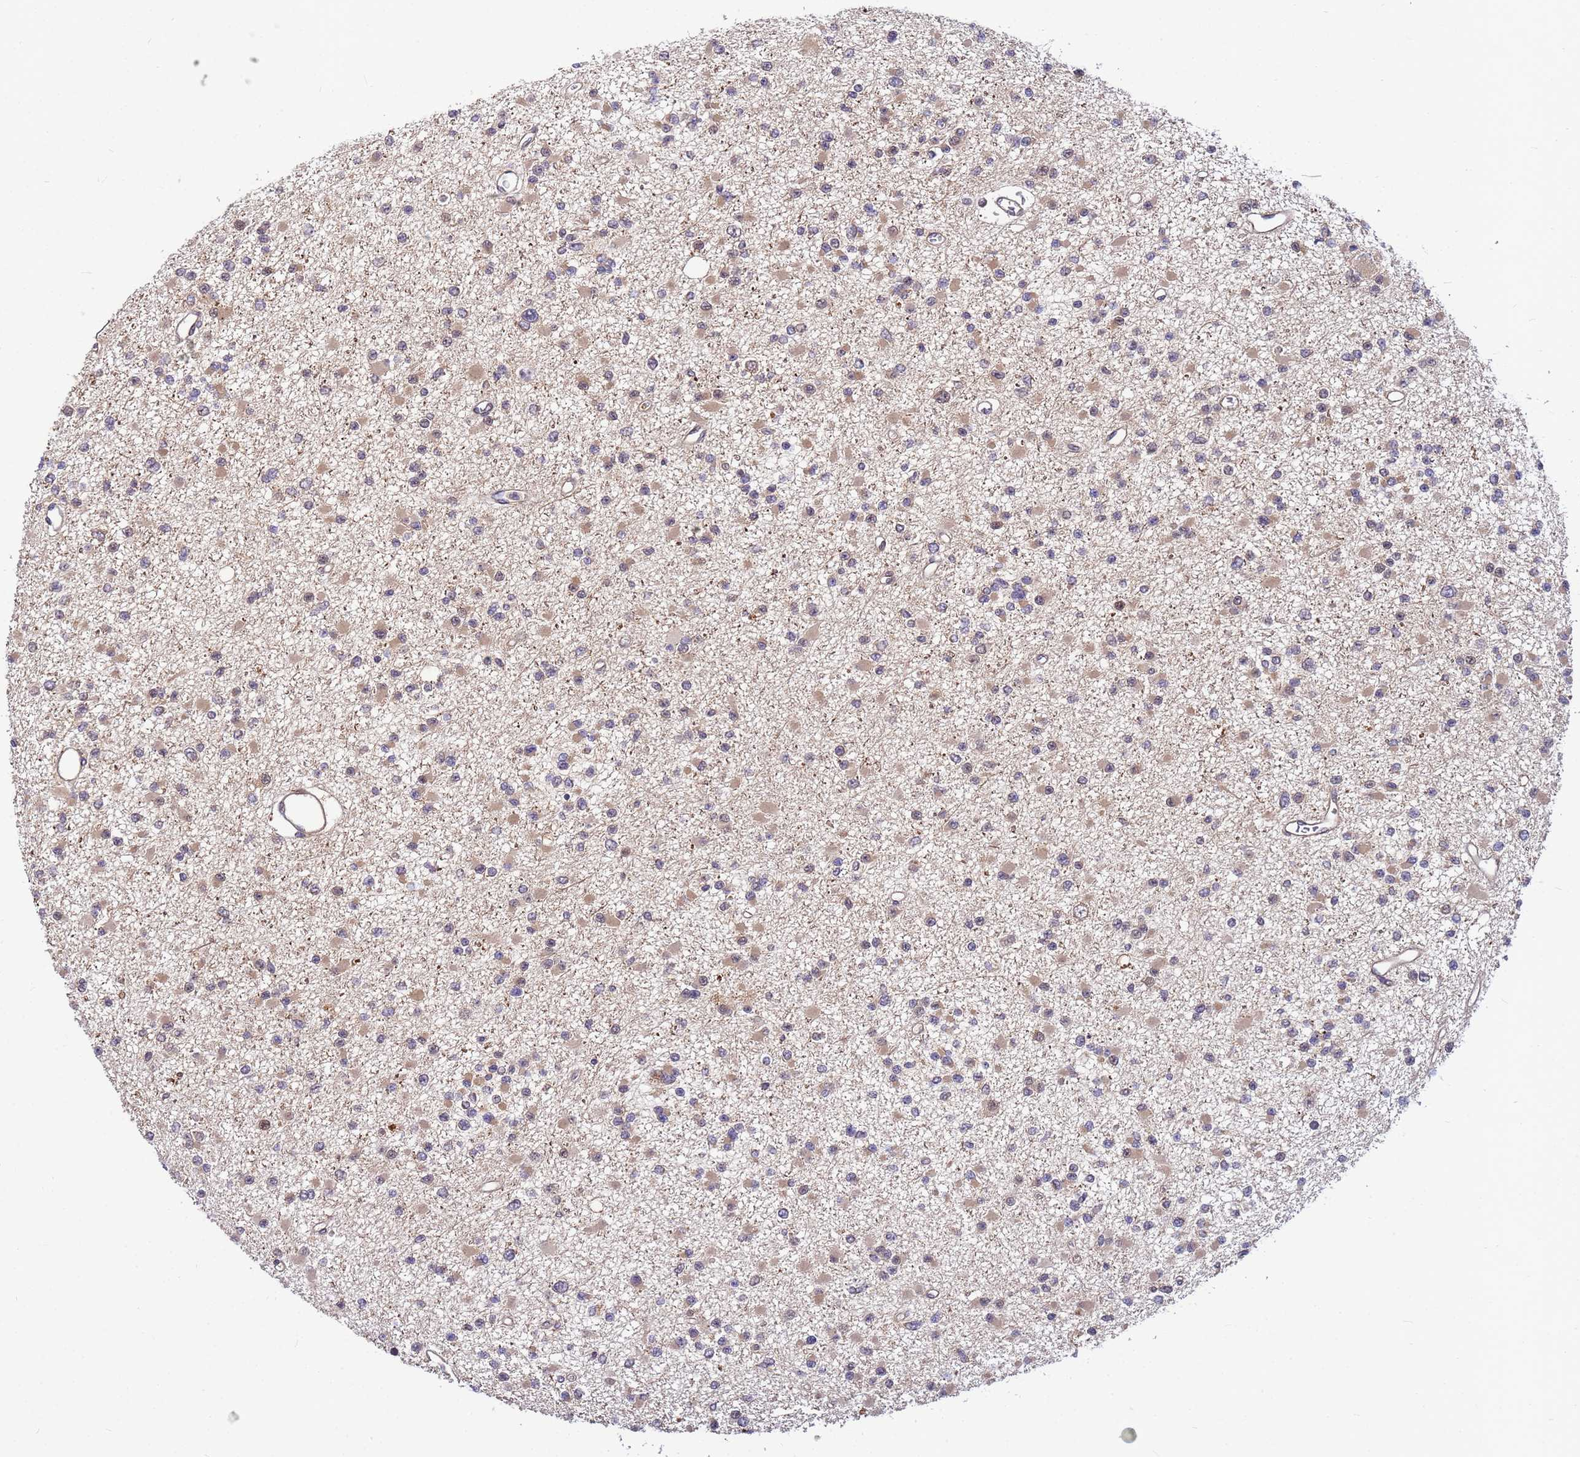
{"staining": {"intensity": "negative", "quantity": "none", "location": "none"}, "tissue": "glioma", "cell_type": "Tumor cells", "image_type": "cancer", "snomed": [{"axis": "morphology", "description": "Glioma, malignant, Low grade"}, {"axis": "topography", "description": "Brain"}], "caption": "The image demonstrates no staining of tumor cells in glioma.", "gene": "DUS4L", "patient": {"sex": "female", "age": 22}}